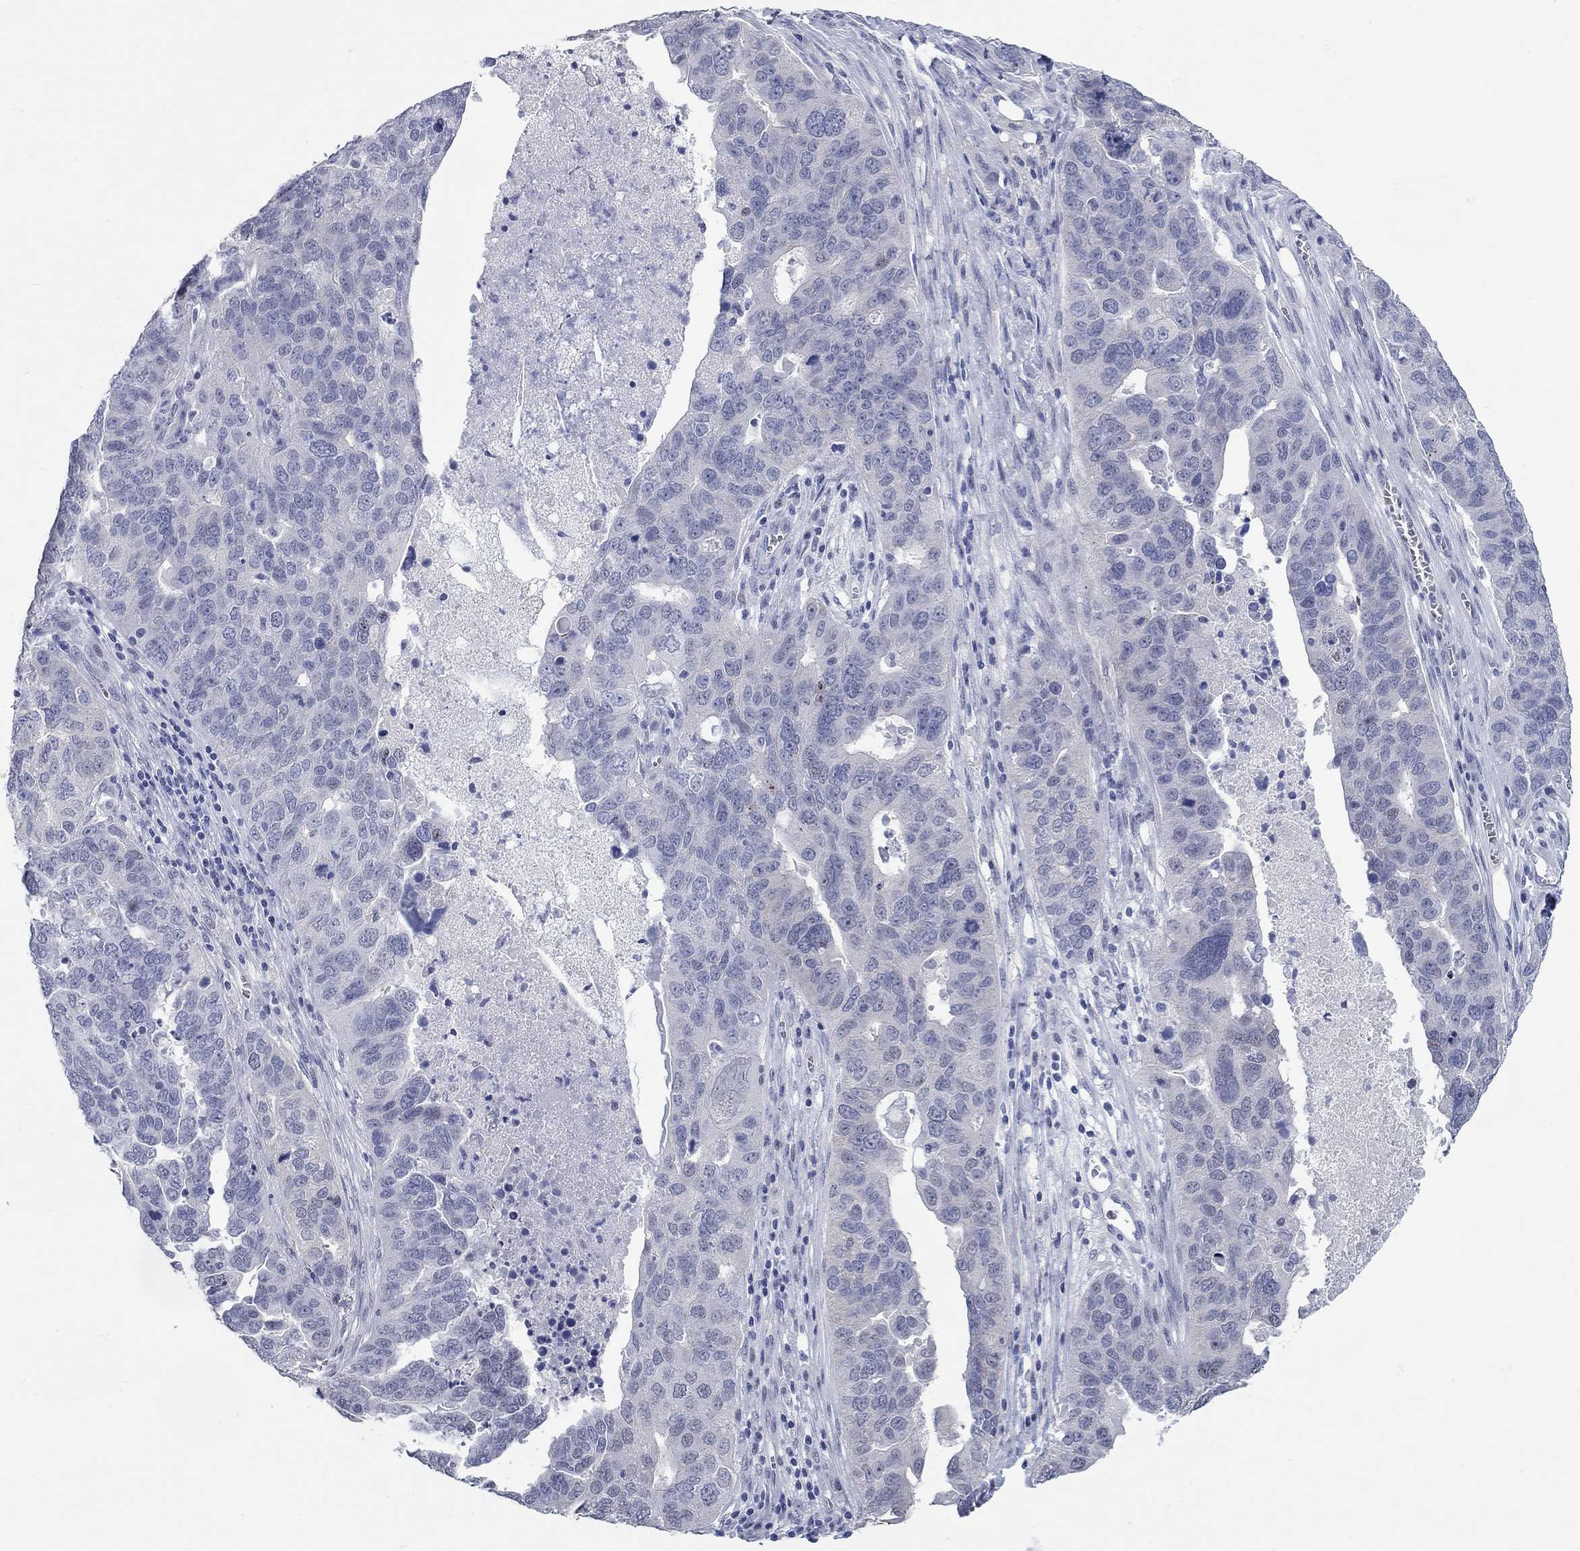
{"staining": {"intensity": "negative", "quantity": "none", "location": "none"}, "tissue": "ovarian cancer", "cell_type": "Tumor cells", "image_type": "cancer", "snomed": [{"axis": "morphology", "description": "Carcinoma, endometroid"}, {"axis": "topography", "description": "Soft tissue"}, {"axis": "topography", "description": "Ovary"}], "caption": "Photomicrograph shows no protein positivity in tumor cells of ovarian endometroid carcinoma tissue. (Stains: DAB (3,3'-diaminobenzidine) IHC with hematoxylin counter stain, Microscopy: brightfield microscopy at high magnification).", "gene": "WASF3", "patient": {"sex": "female", "age": 52}}